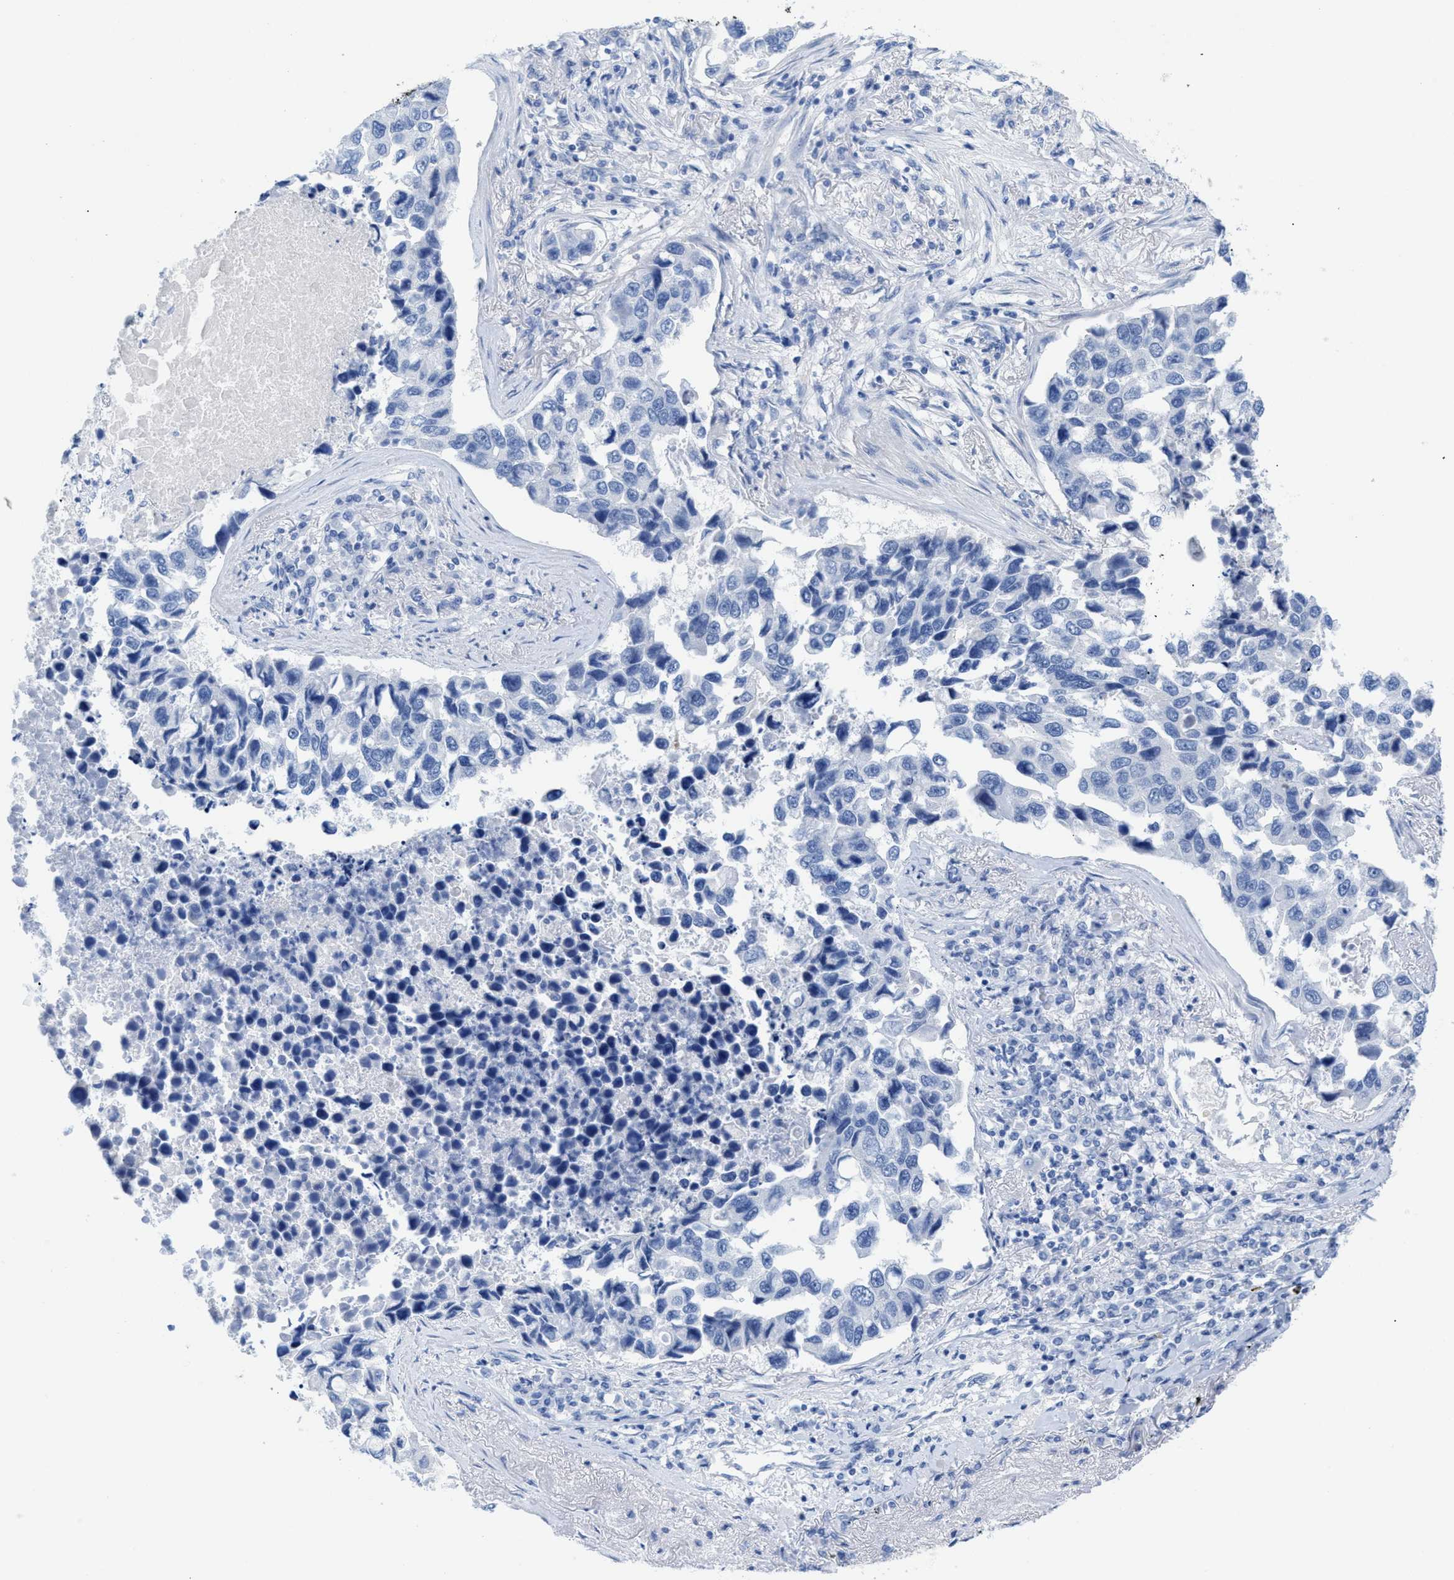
{"staining": {"intensity": "negative", "quantity": "none", "location": "none"}, "tissue": "lung cancer", "cell_type": "Tumor cells", "image_type": "cancer", "snomed": [{"axis": "morphology", "description": "Adenocarcinoma, NOS"}, {"axis": "topography", "description": "Lung"}], "caption": "Immunohistochemical staining of human lung cancer (adenocarcinoma) reveals no significant positivity in tumor cells. (DAB immunohistochemistry, high magnification).", "gene": "ANKFN1", "patient": {"sex": "male", "age": 64}}